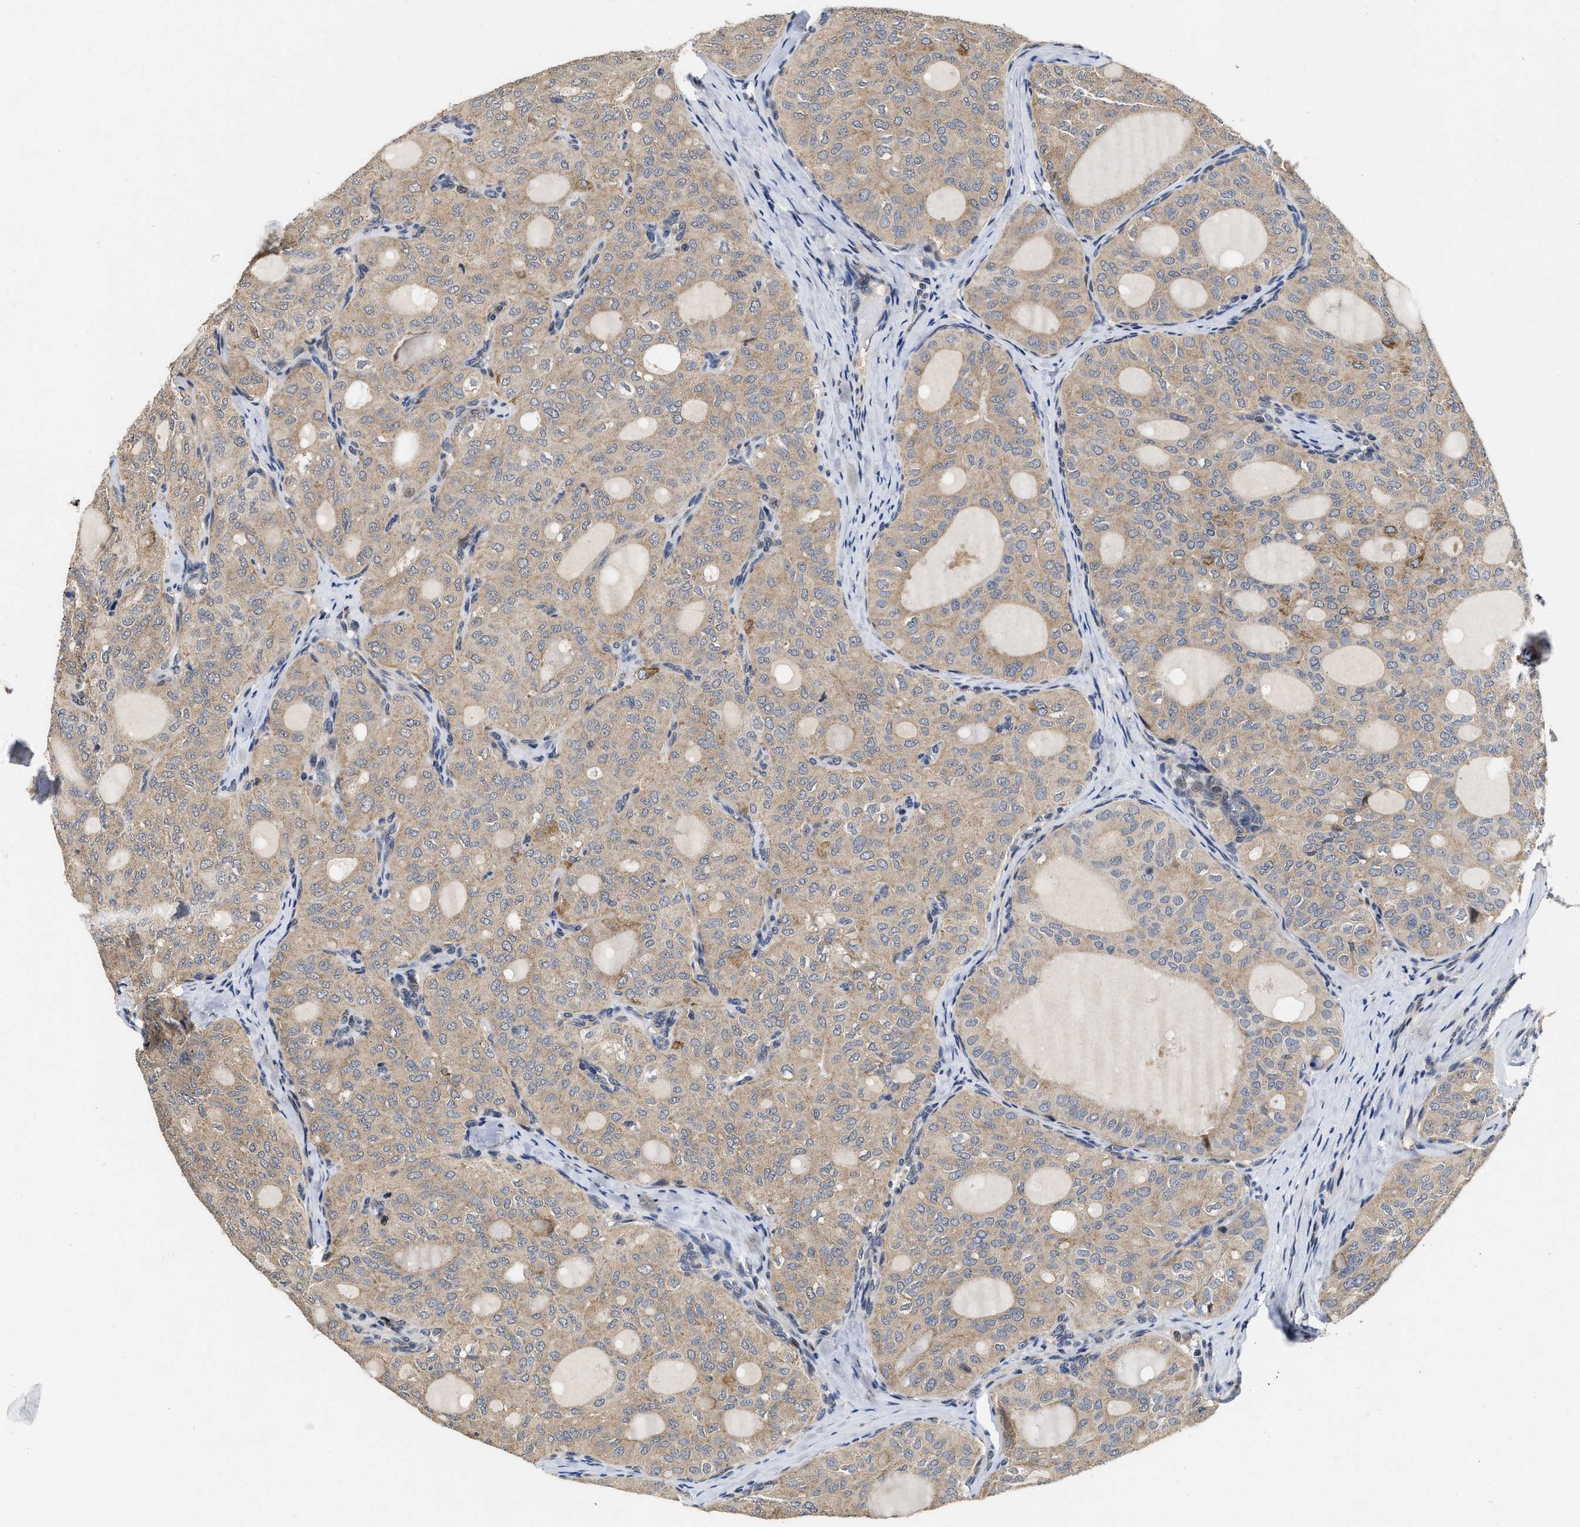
{"staining": {"intensity": "weak", "quantity": ">75%", "location": "cytoplasmic/membranous"}, "tissue": "thyroid cancer", "cell_type": "Tumor cells", "image_type": "cancer", "snomed": [{"axis": "morphology", "description": "Follicular adenoma carcinoma, NOS"}, {"axis": "topography", "description": "Thyroid gland"}], "caption": "Immunohistochemistry (IHC) image of thyroid cancer stained for a protein (brown), which exhibits low levels of weak cytoplasmic/membranous staining in about >75% of tumor cells.", "gene": "SCYL2", "patient": {"sex": "male", "age": 75}}